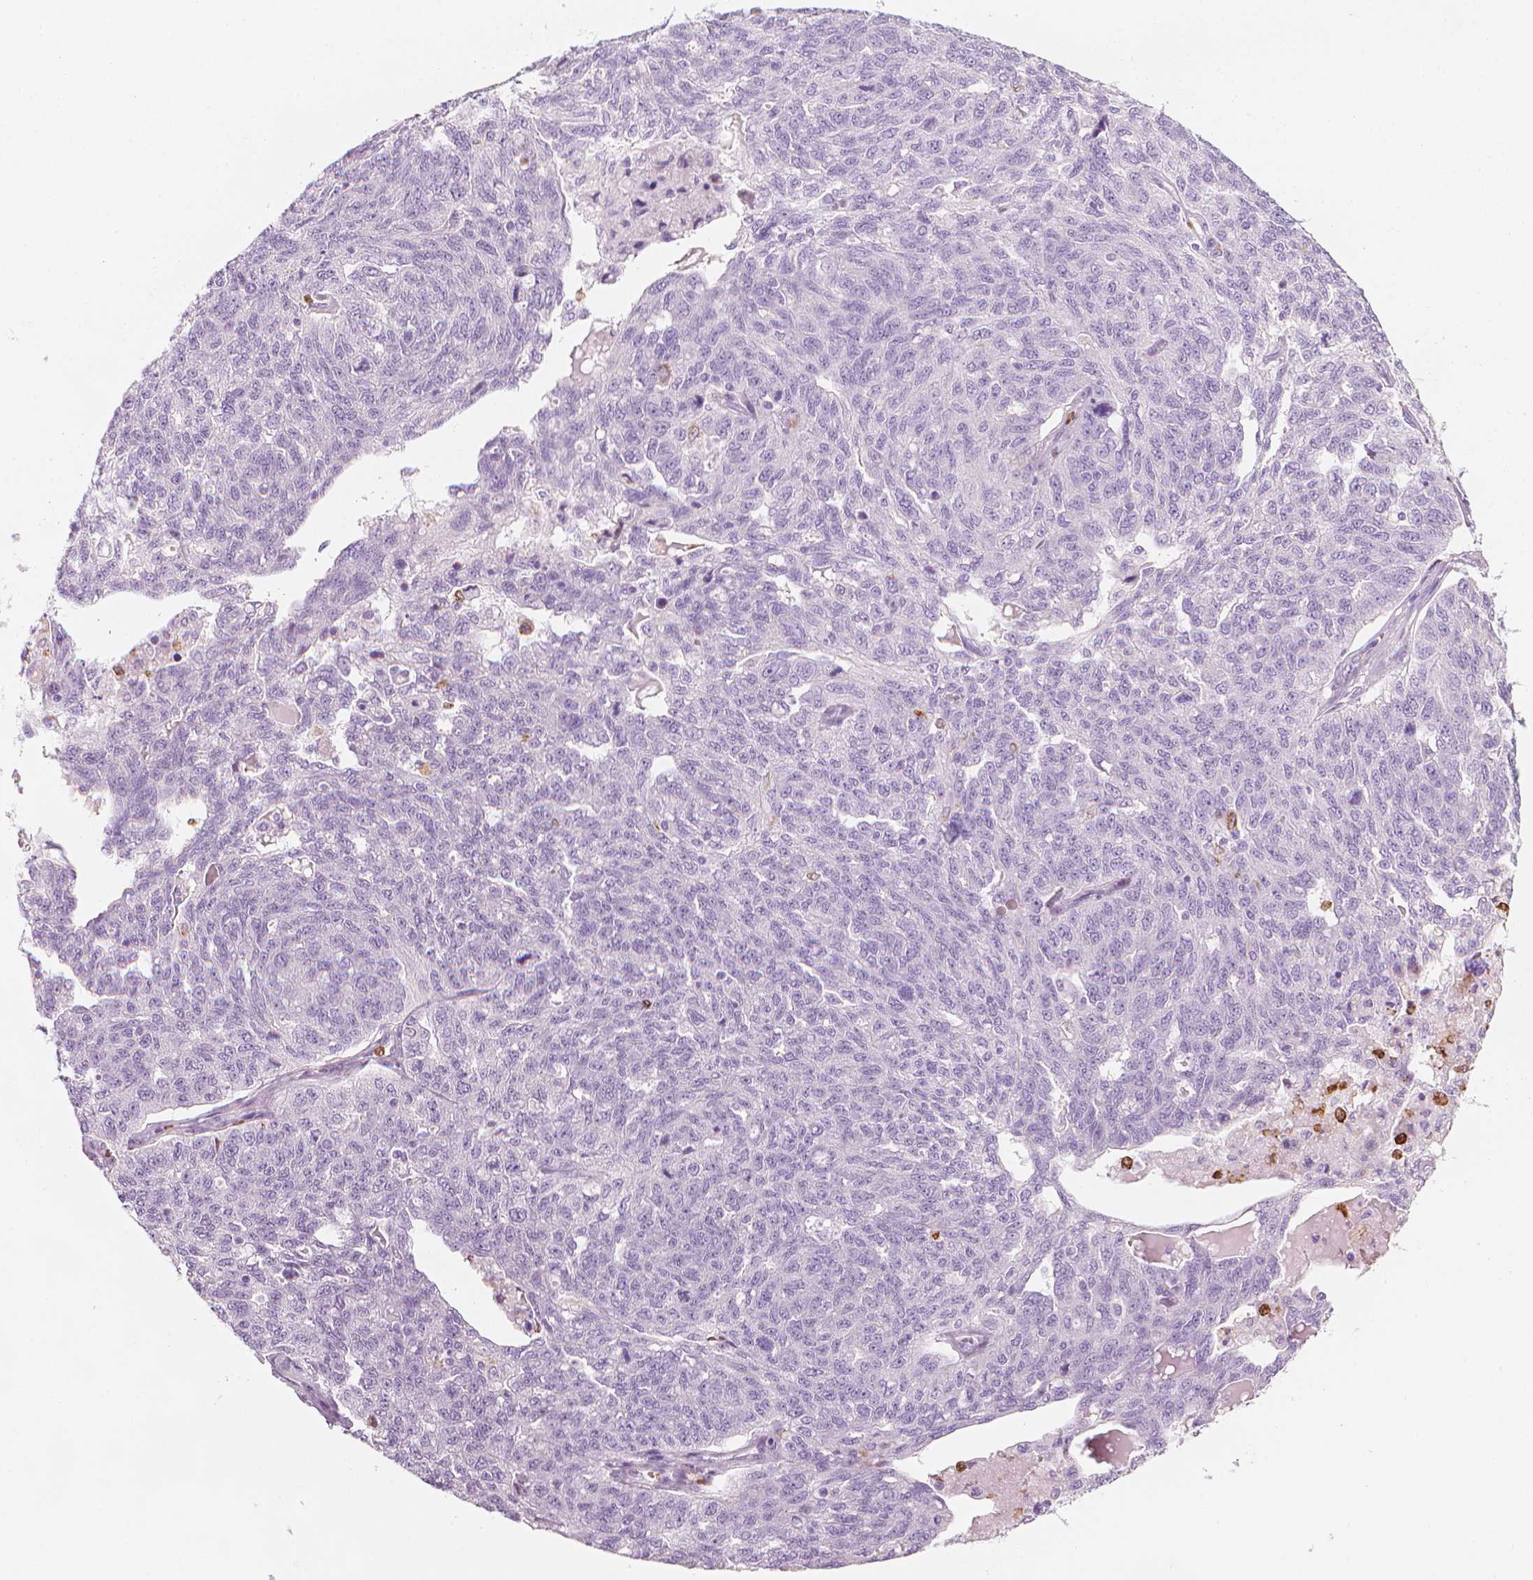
{"staining": {"intensity": "negative", "quantity": "none", "location": "none"}, "tissue": "ovarian cancer", "cell_type": "Tumor cells", "image_type": "cancer", "snomed": [{"axis": "morphology", "description": "Cystadenocarcinoma, serous, NOS"}, {"axis": "topography", "description": "Ovary"}], "caption": "The image reveals no significant expression in tumor cells of serous cystadenocarcinoma (ovarian).", "gene": "CES1", "patient": {"sex": "female", "age": 71}}